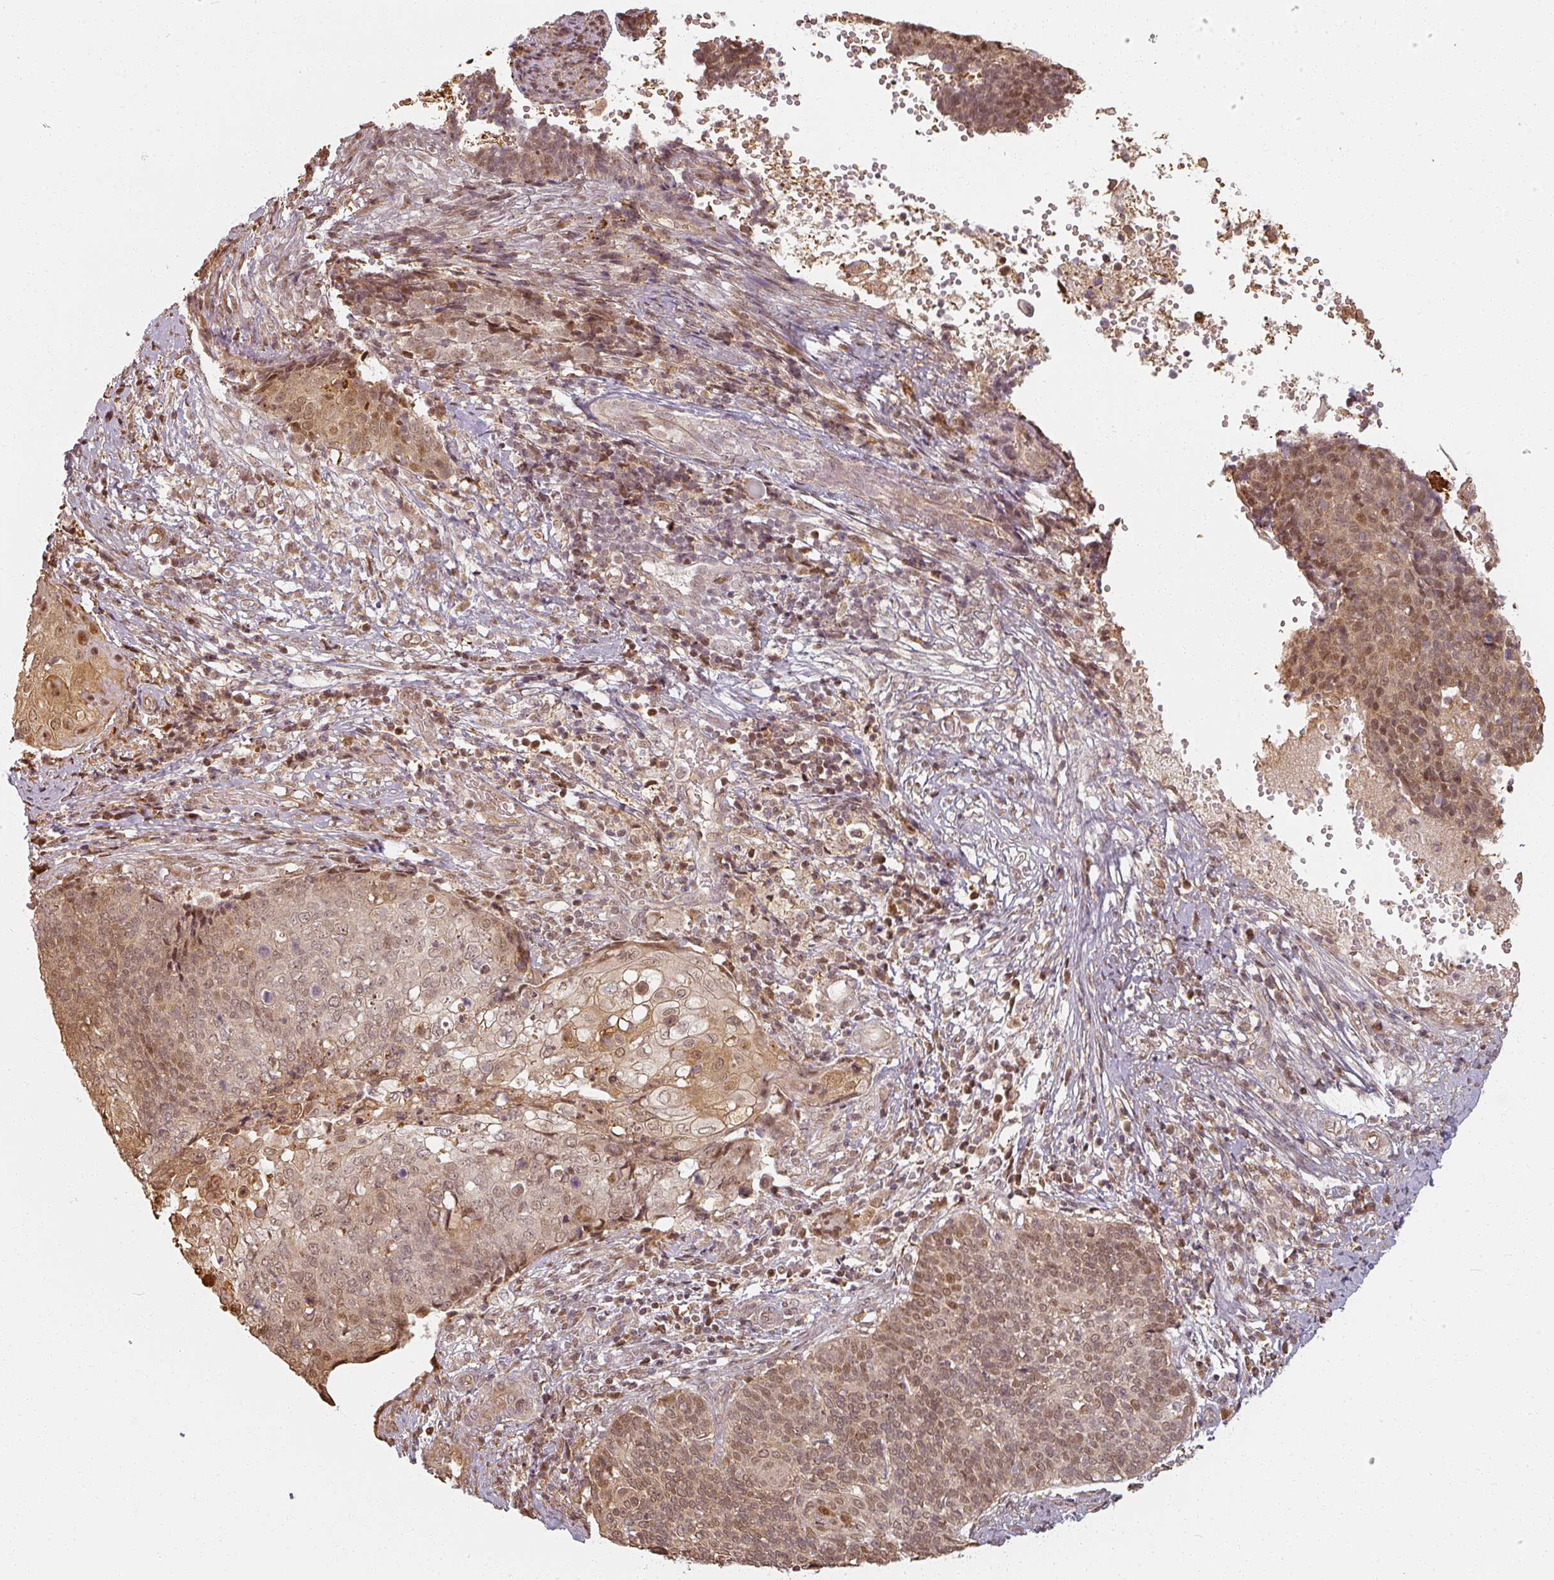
{"staining": {"intensity": "moderate", "quantity": ">75%", "location": "cytoplasmic/membranous,nuclear"}, "tissue": "cervical cancer", "cell_type": "Tumor cells", "image_type": "cancer", "snomed": [{"axis": "morphology", "description": "Squamous cell carcinoma, NOS"}, {"axis": "topography", "description": "Cervix"}], "caption": "Protein staining of cervical squamous cell carcinoma tissue shows moderate cytoplasmic/membranous and nuclear positivity in approximately >75% of tumor cells.", "gene": "MED19", "patient": {"sex": "female", "age": 39}}